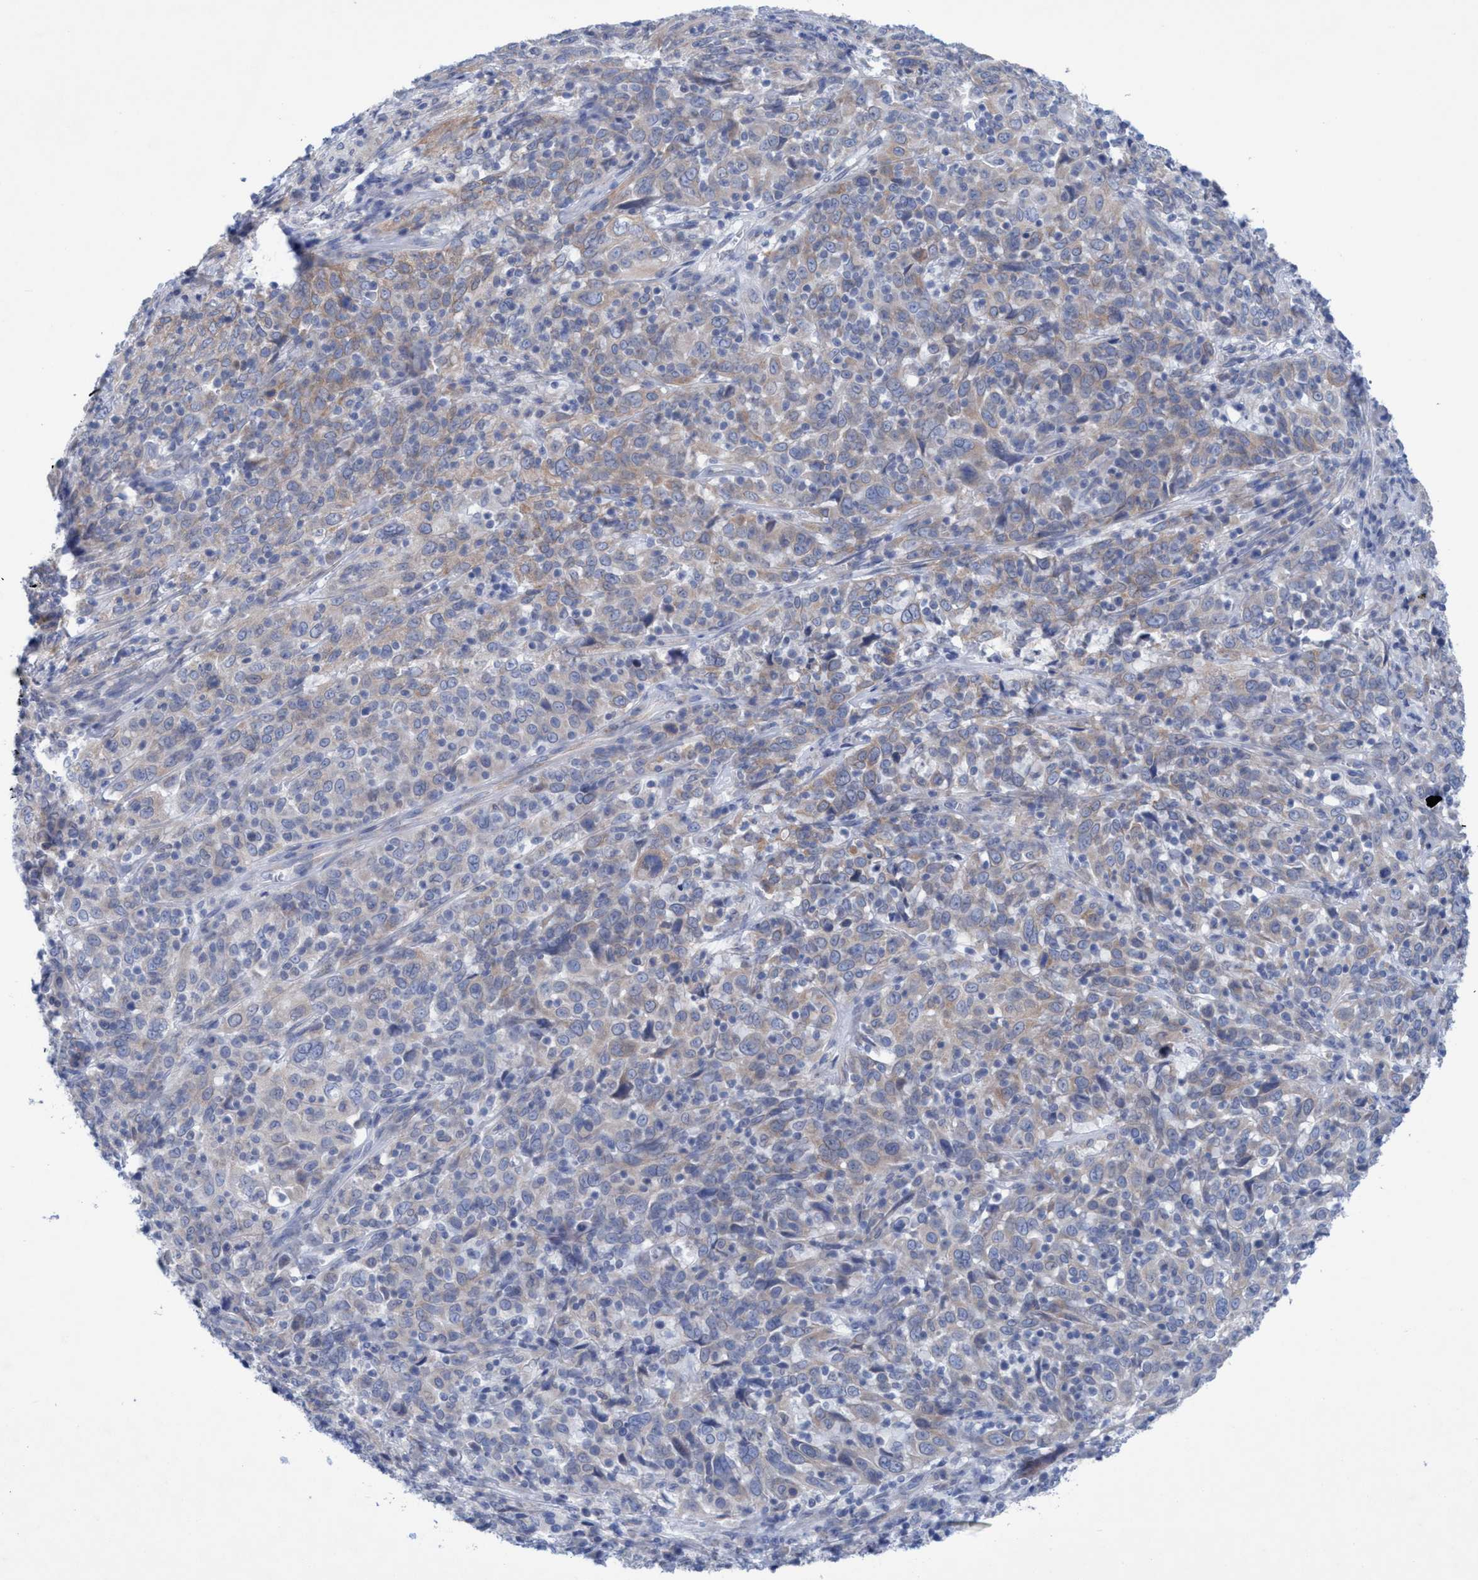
{"staining": {"intensity": "weak", "quantity": "25%-75%", "location": "cytoplasmic/membranous"}, "tissue": "cervical cancer", "cell_type": "Tumor cells", "image_type": "cancer", "snomed": [{"axis": "morphology", "description": "Squamous cell carcinoma, NOS"}, {"axis": "topography", "description": "Cervix"}], "caption": "Cervical cancer stained with DAB (3,3'-diaminobenzidine) immunohistochemistry (IHC) displays low levels of weak cytoplasmic/membranous expression in approximately 25%-75% of tumor cells.", "gene": "RSAD1", "patient": {"sex": "female", "age": 46}}